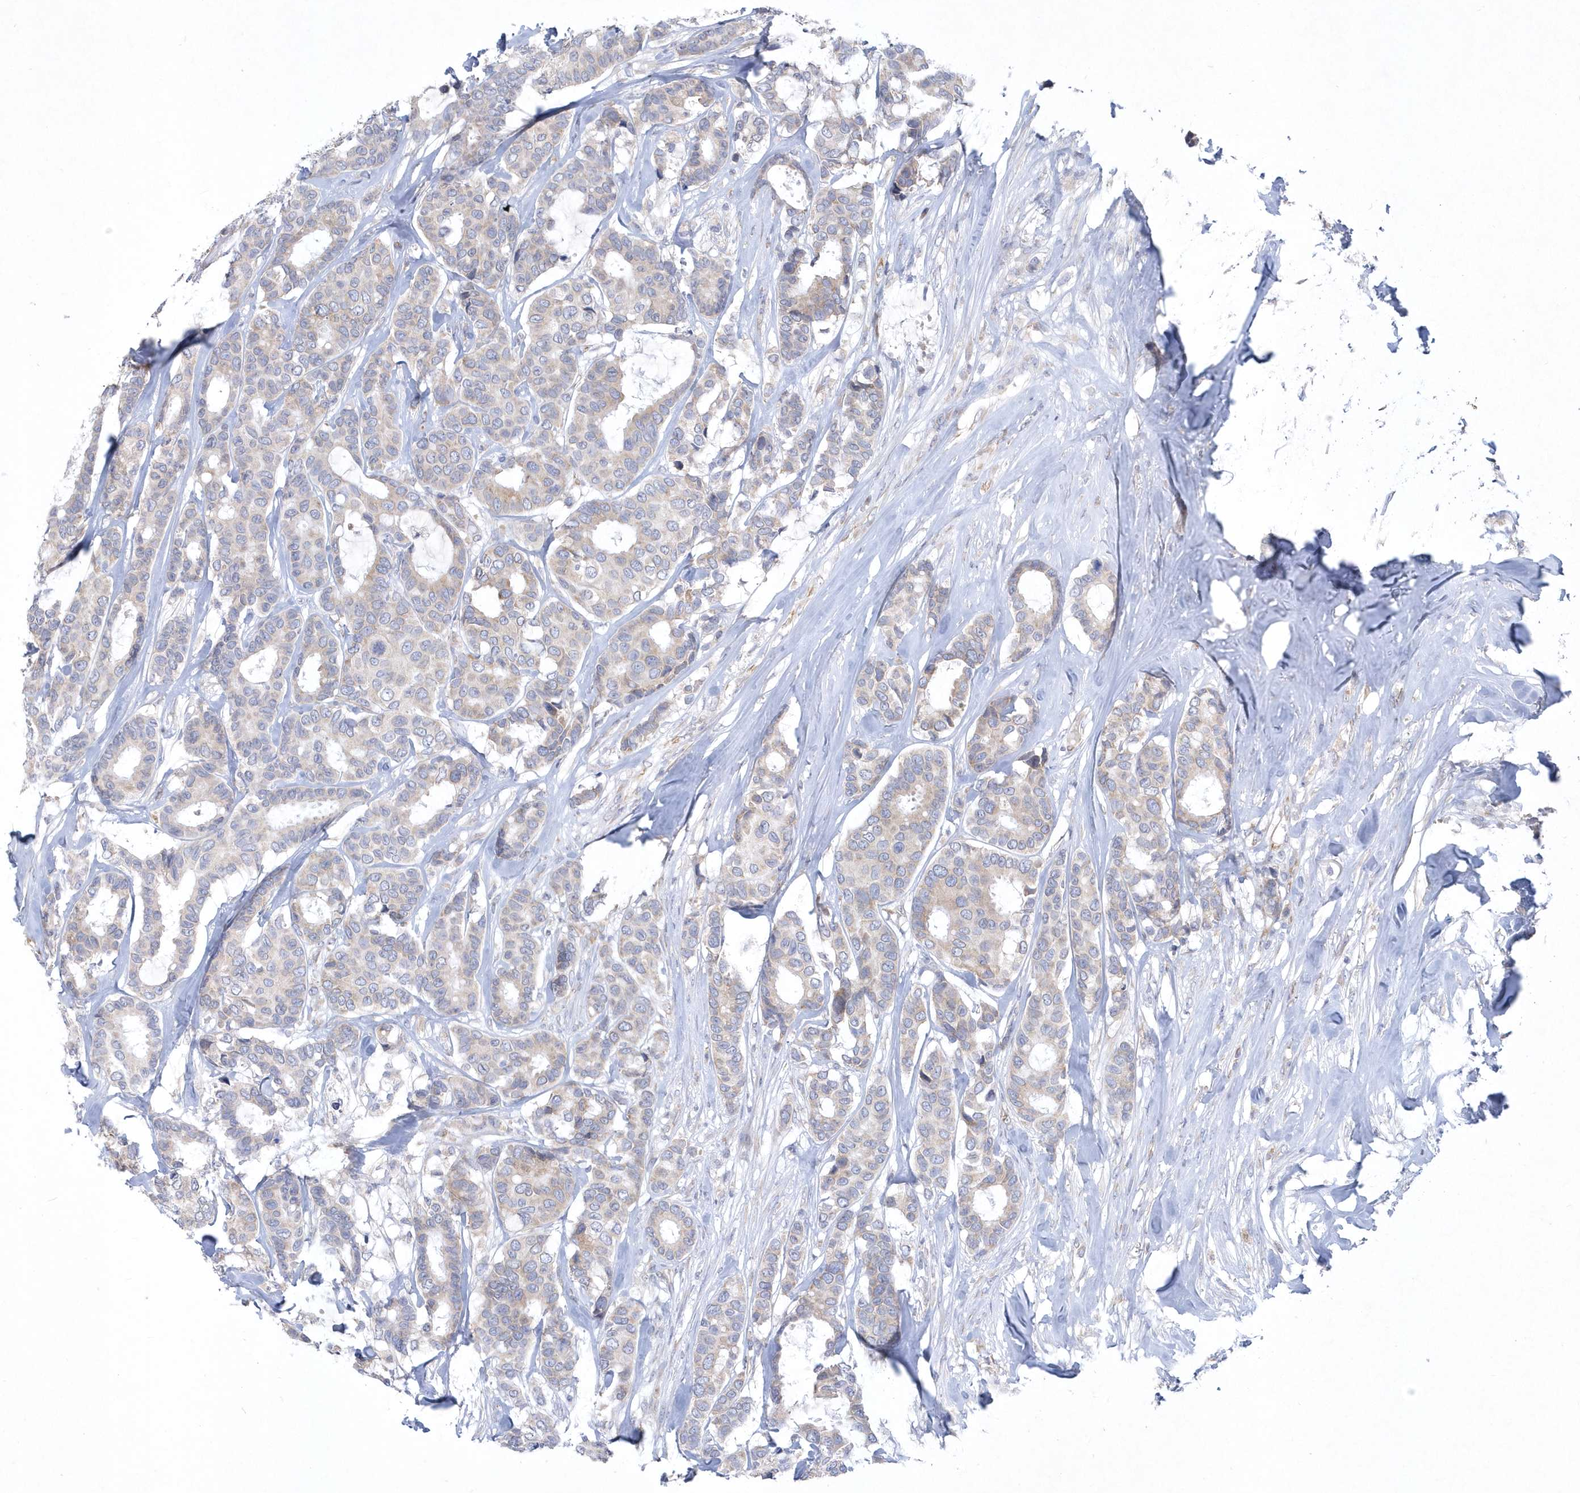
{"staining": {"intensity": "weak", "quantity": "25%-75%", "location": "cytoplasmic/membranous"}, "tissue": "breast cancer", "cell_type": "Tumor cells", "image_type": "cancer", "snomed": [{"axis": "morphology", "description": "Duct carcinoma"}, {"axis": "topography", "description": "Breast"}], "caption": "Human breast cancer (intraductal carcinoma) stained for a protein (brown) reveals weak cytoplasmic/membranous positive staining in about 25%-75% of tumor cells.", "gene": "DGAT1", "patient": {"sex": "female", "age": 87}}